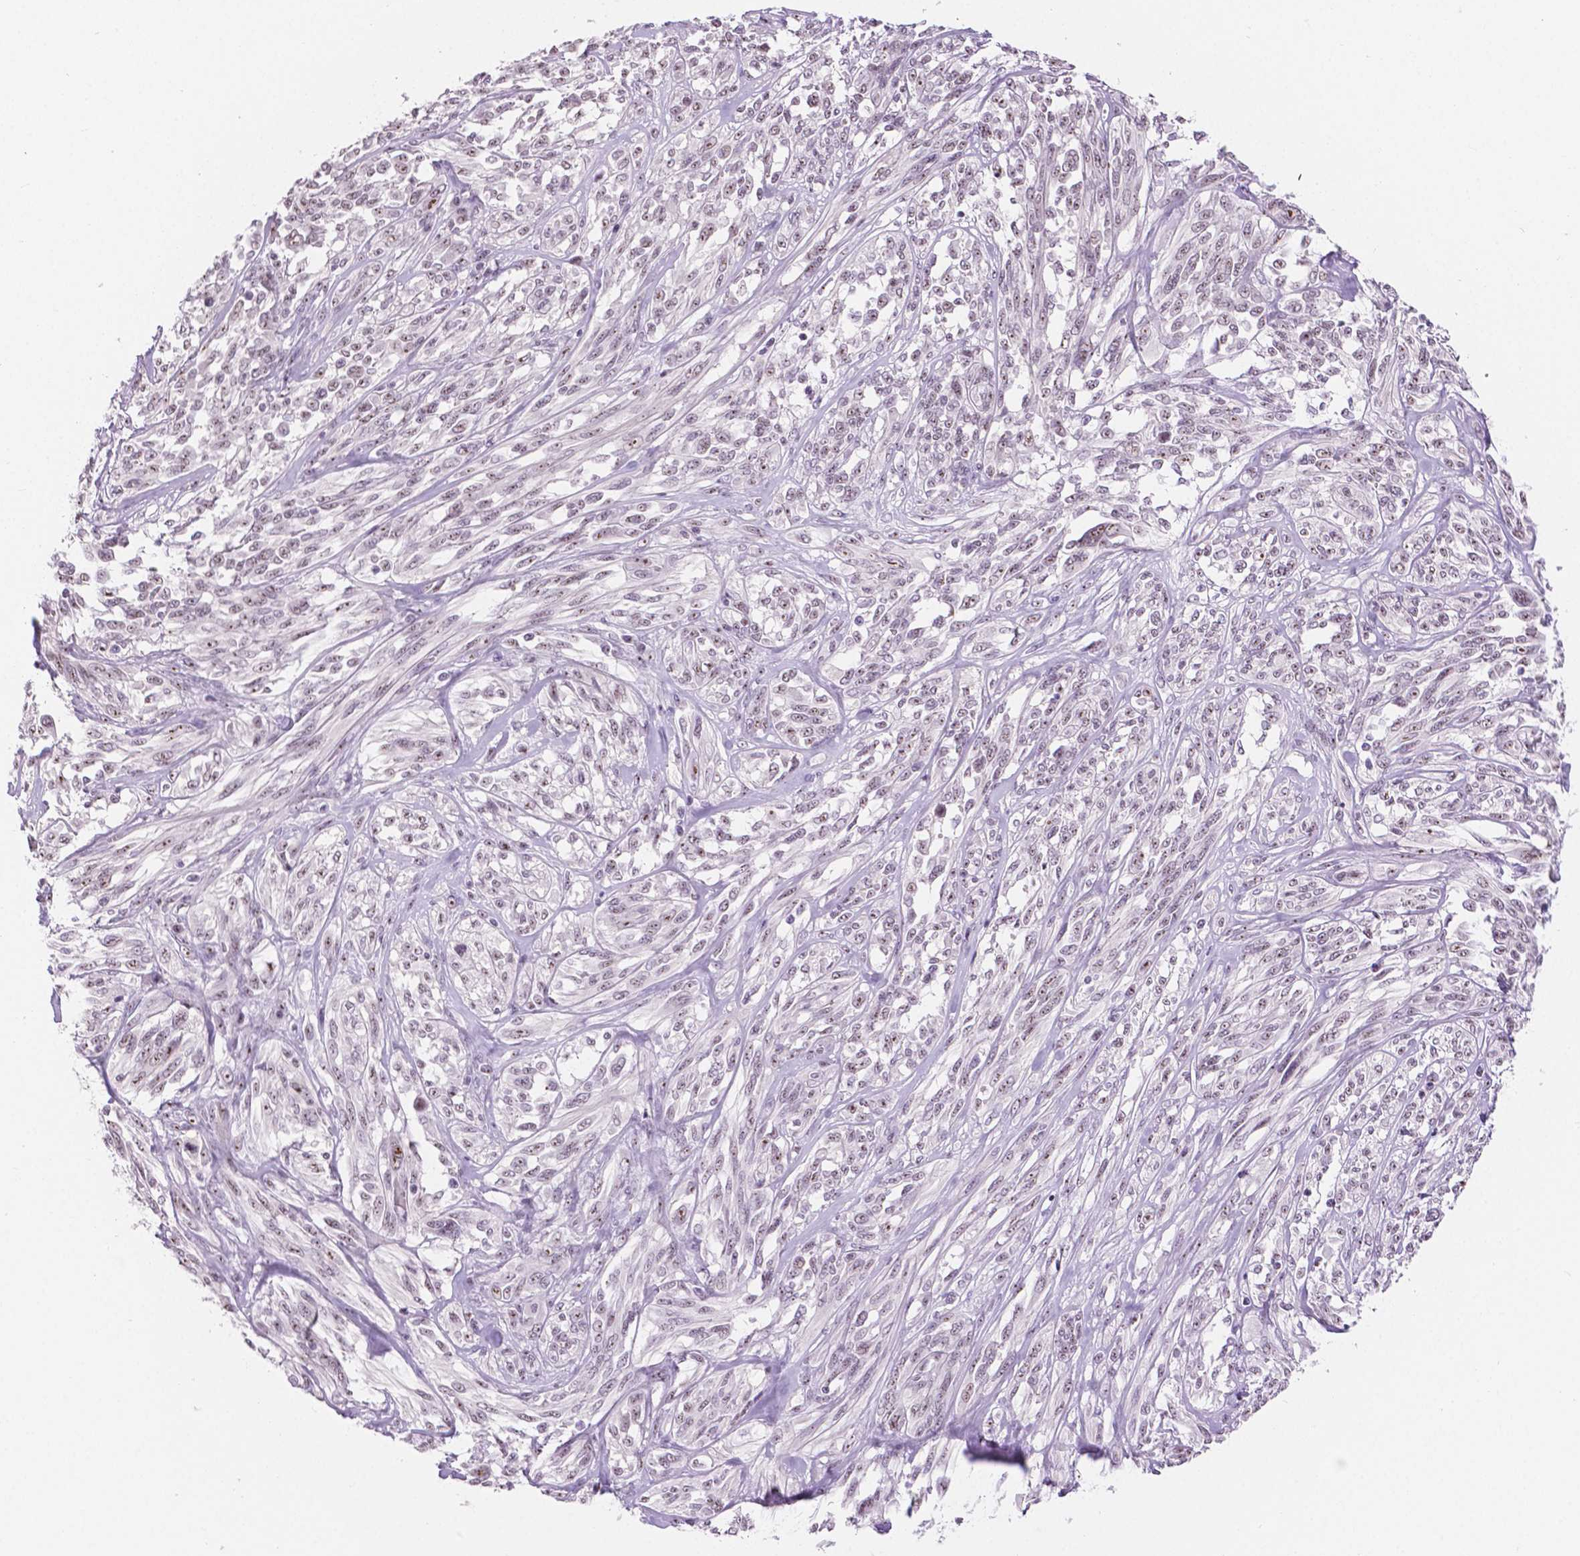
{"staining": {"intensity": "weak", "quantity": "25%-75%", "location": "nuclear"}, "tissue": "melanoma", "cell_type": "Tumor cells", "image_type": "cancer", "snomed": [{"axis": "morphology", "description": "Malignant melanoma, NOS"}, {"axis": "topography", "description": "Skin"}], "caption": "A brown stain shows weak nuclear positivity of a protein in malignant melanoma tumor cells. (DAB IHC with brightfield microscopy, high magnification).", "gene": "NHP2", "patient": {"sex": "female", "age": 91}}